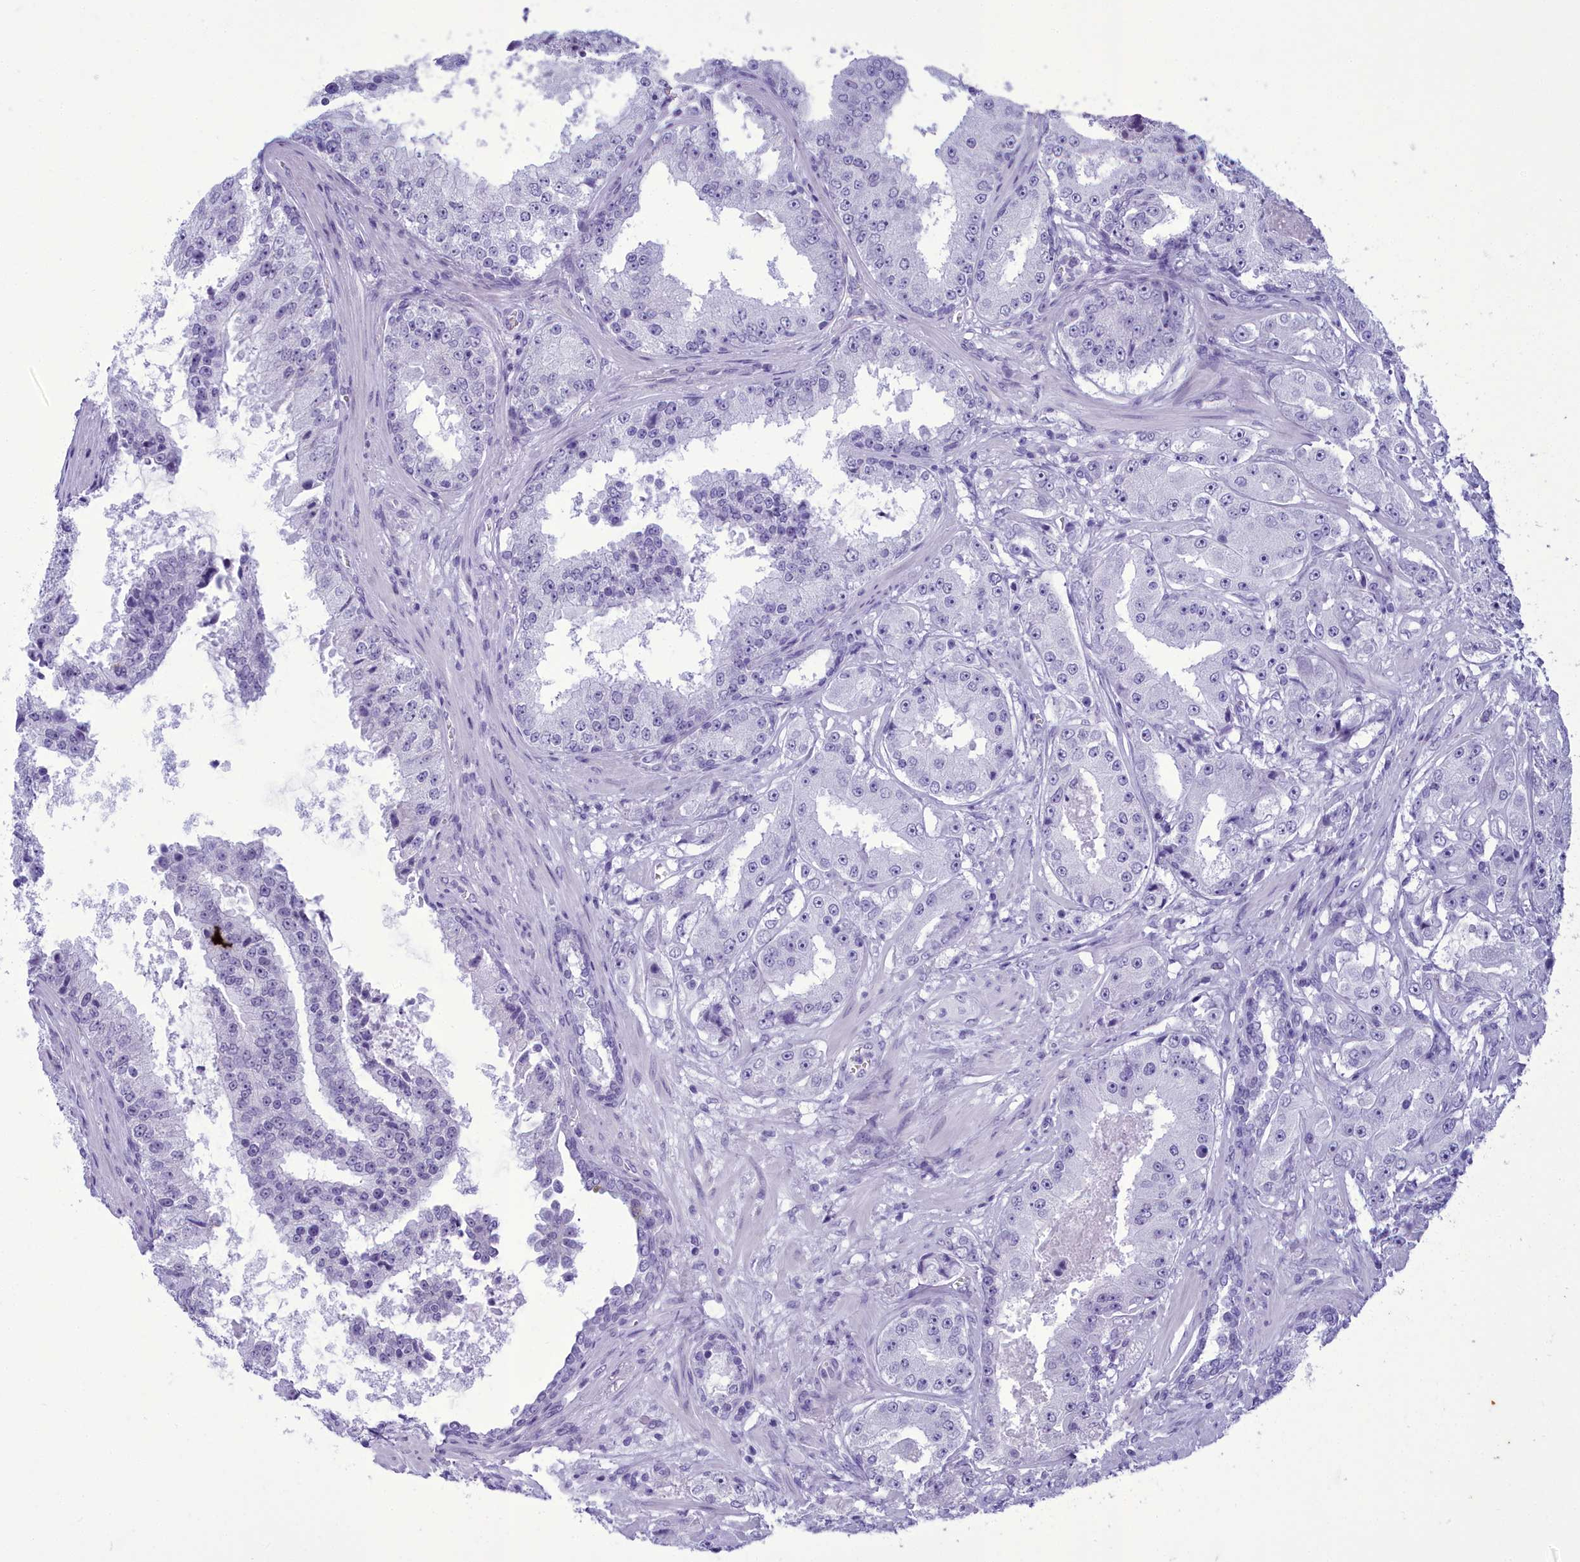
{"staining": {"intensity": "negative", "quantity": "none", "location": "none"}, "tissue": "prostate cancer", "cell_type": "Tumor cells", "image_type": "cancer", "snomed": [{"axis": "morphology", "description": "Adenocarcinoma, High grade"}, {"axis": "topography", "description": "Prostate"}], "caption": "Micrograph shows no protein staining in tumor cells of prostate cancer tissue.", "gene": "CEACAM19", "patient": {"sex": "male", "age": 73}}